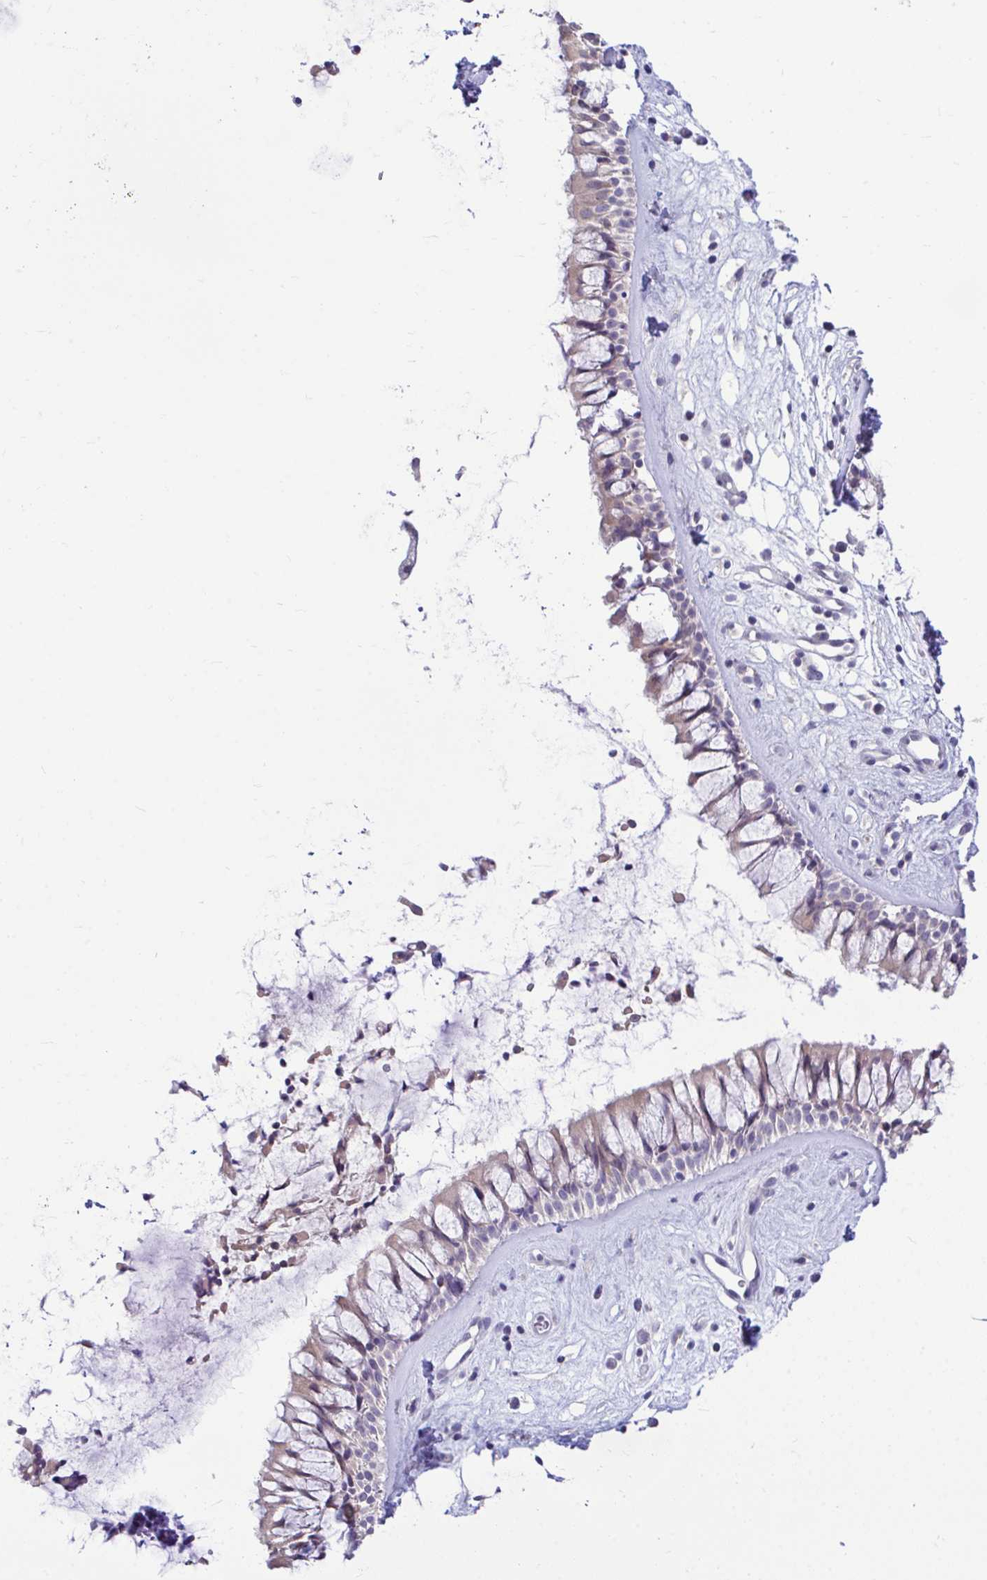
{"staining": {"intensity": "weak", "quantity": "<25%", "location": "cytoplasmic/membranous"}, "tissue": "nasopharynx", "cell_type": "Respiratory epithelial cells", "image_type": "normal", "snomed": [{"axis": "morphology", "description": "Normal tissue, NOS"}, {"axis": "topography", "description": "Nasopharynx"}], "caption": "Normal nasopharynx was stained to show a protein in brown. There is no significant expression in respiratory epithelial cells. The staining was performed using DAB (3,3'-diaminobenzidine) to visualize the protein expression in brown, while the nuclei were stained in blue with hematoxylin (Magnification: 20x).", "gene": "PIGK", "patient": {"sex": "male", "age": 32}}